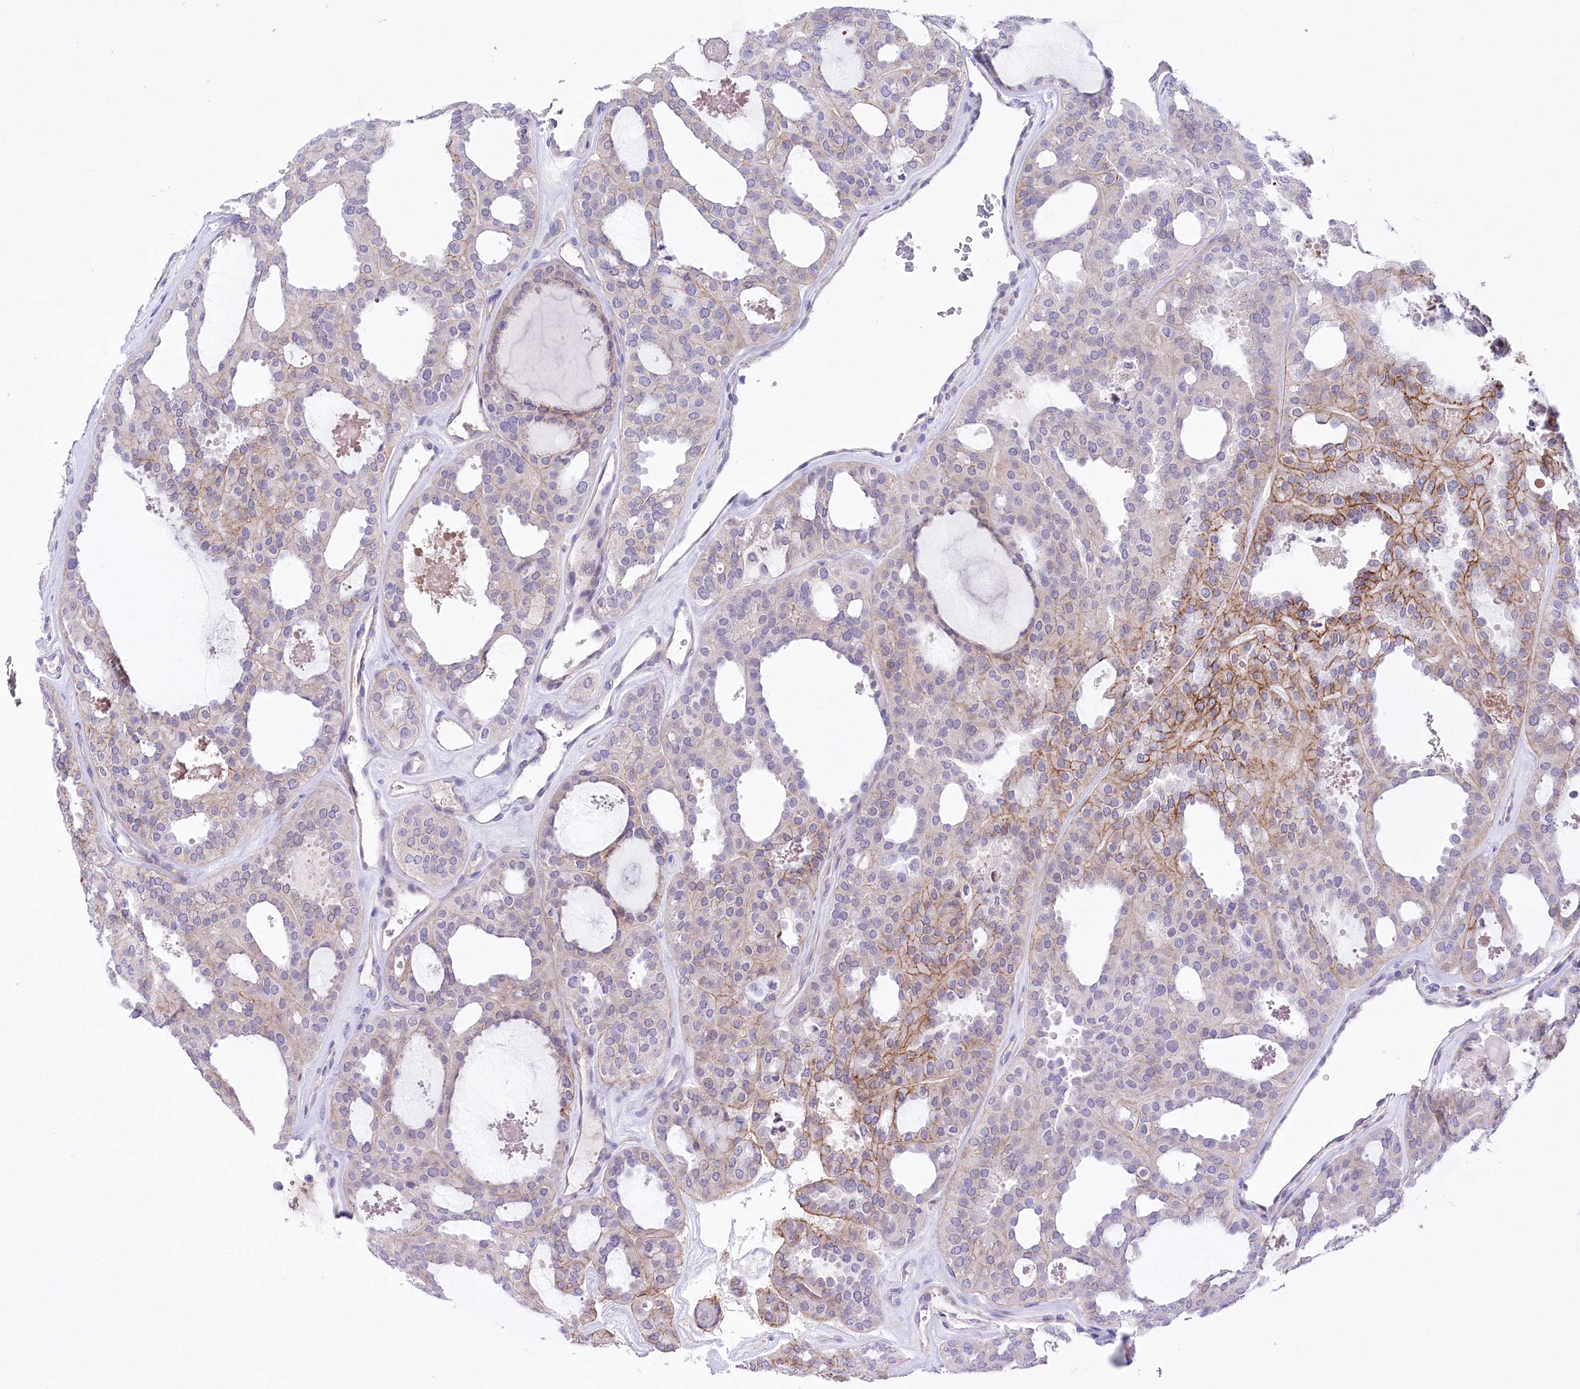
{"staining": {"intensity": "moderate", "quantity": "25%-75%", "location": "cytoplasmic/membranous"}, "tissue": "thyroid cancer", "cell_type": "Tumor cells", "image_type": "cancer", "snomed": [{"axis": "morphology", "description": "Follicular adenoma carcinoma, NOS"}, {"axis": "topography", "description": "Thyroid gland"}], "caption": "A brown stain shows moderate cytoplasmic/membranous positivity of a protein in human thyroid follicular adenoma carcinoma tumor cells.", "gene": "CEP164", "patient": {"sex": "male", "age": 75}}